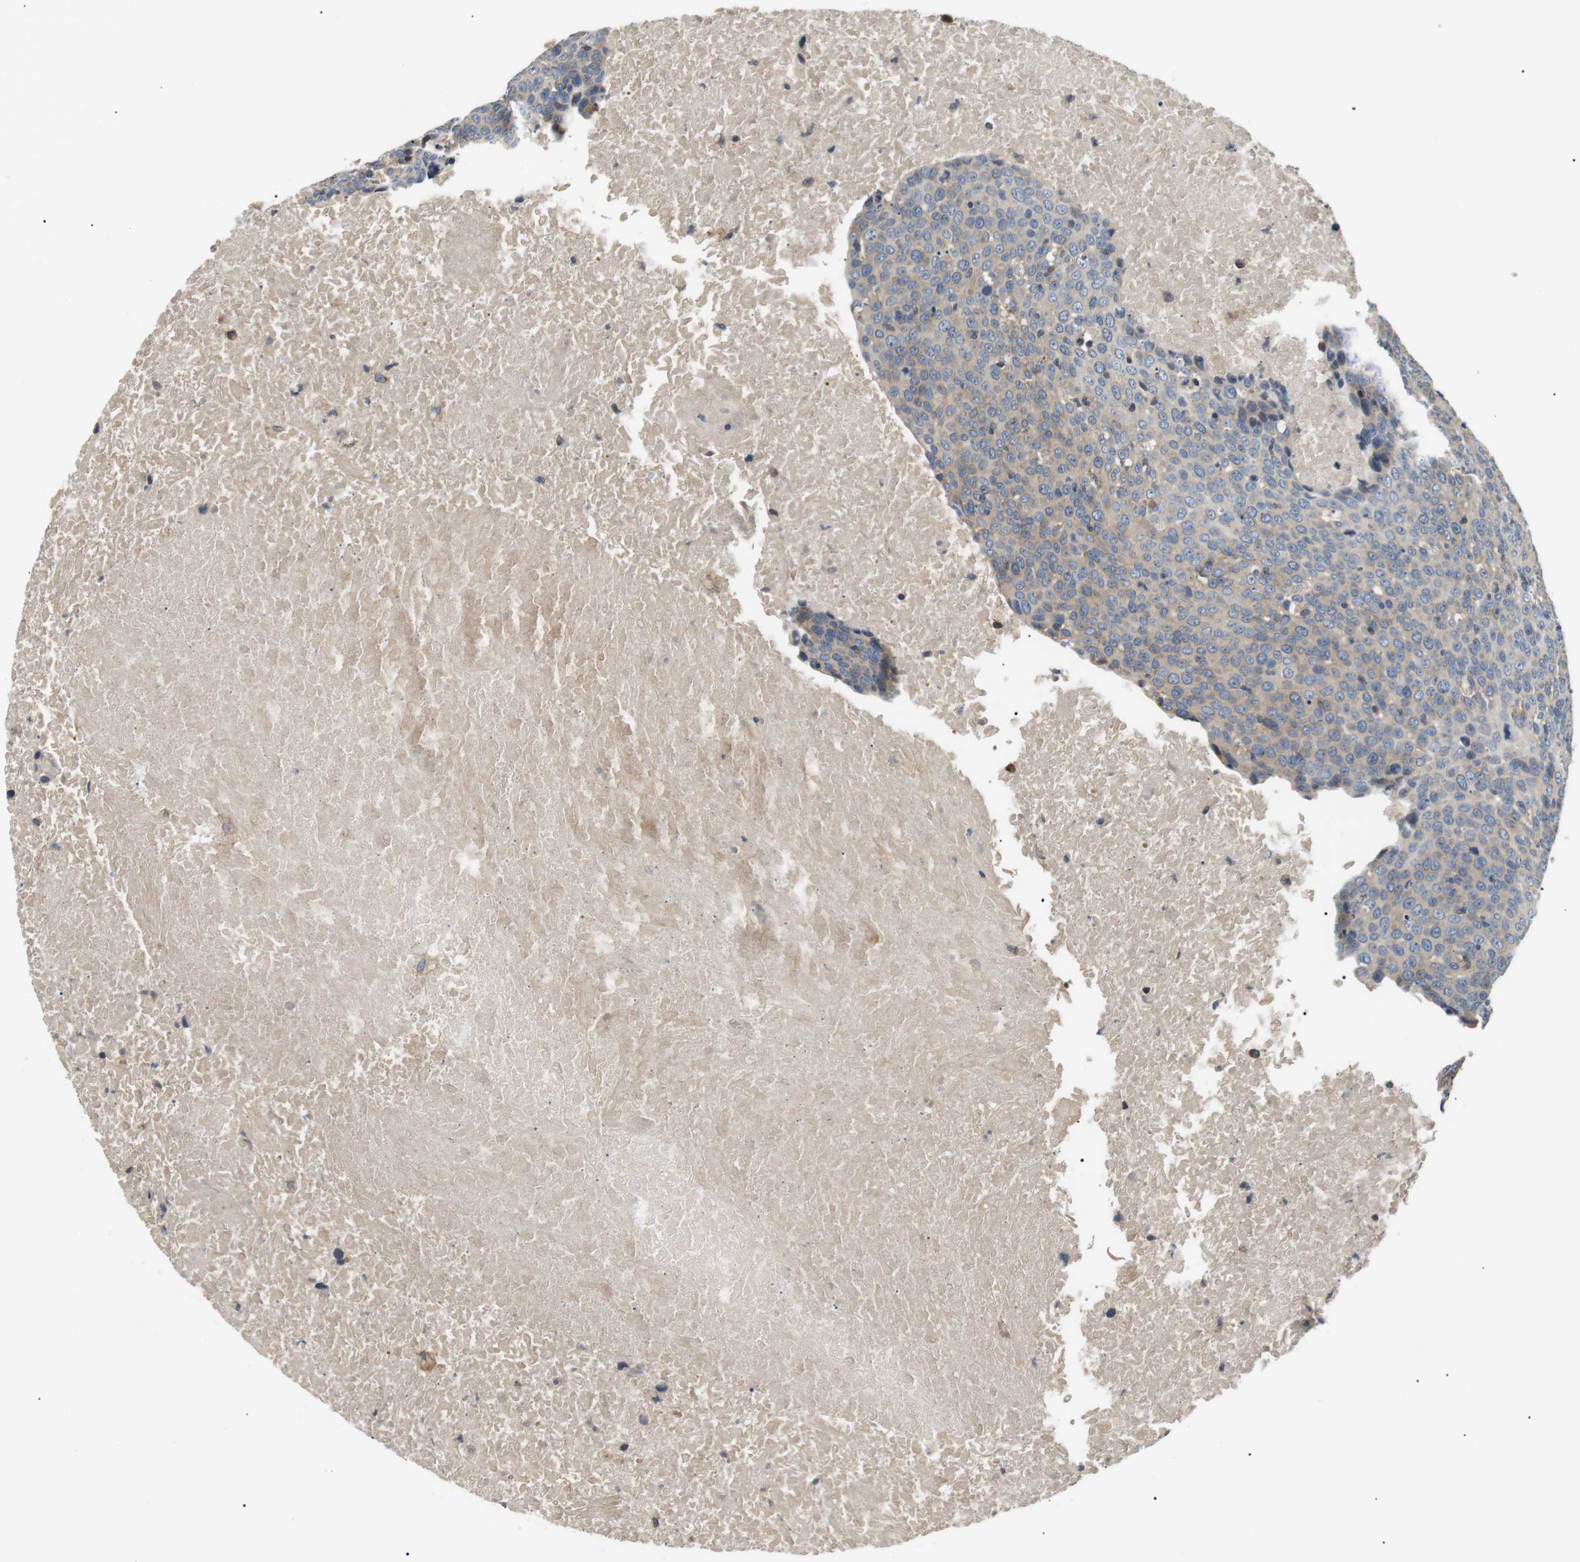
{"staining": {"intensity": "moderate", "quantity": "25%-75%", "location": "cytoplasmic/membranous"}, "tissue": "head and neck cancer", "cell_type": "Tumor cells", "image_type": "cancer", "snomed": [{"axis": "morphology", "description": "Squamous cell carcinoma, NOS"}, {"axis": "morphology", "description": "Squamous cell carcinoma, metastatic, NOS"}, {"axis": "topography", "description": "Lymph node"}, {"axis": "topography", "description": "Head-Neck"}], "caption": "Immunohistochemical staining of head and neck cancer (squamous cell carcinoma) shows moderate cytoplasmic/membranous protein positivity in approximately 25%-75% of tumor cells.", "gene": "DIPK1A", "patient": {"sex": "male", "age": 62}}